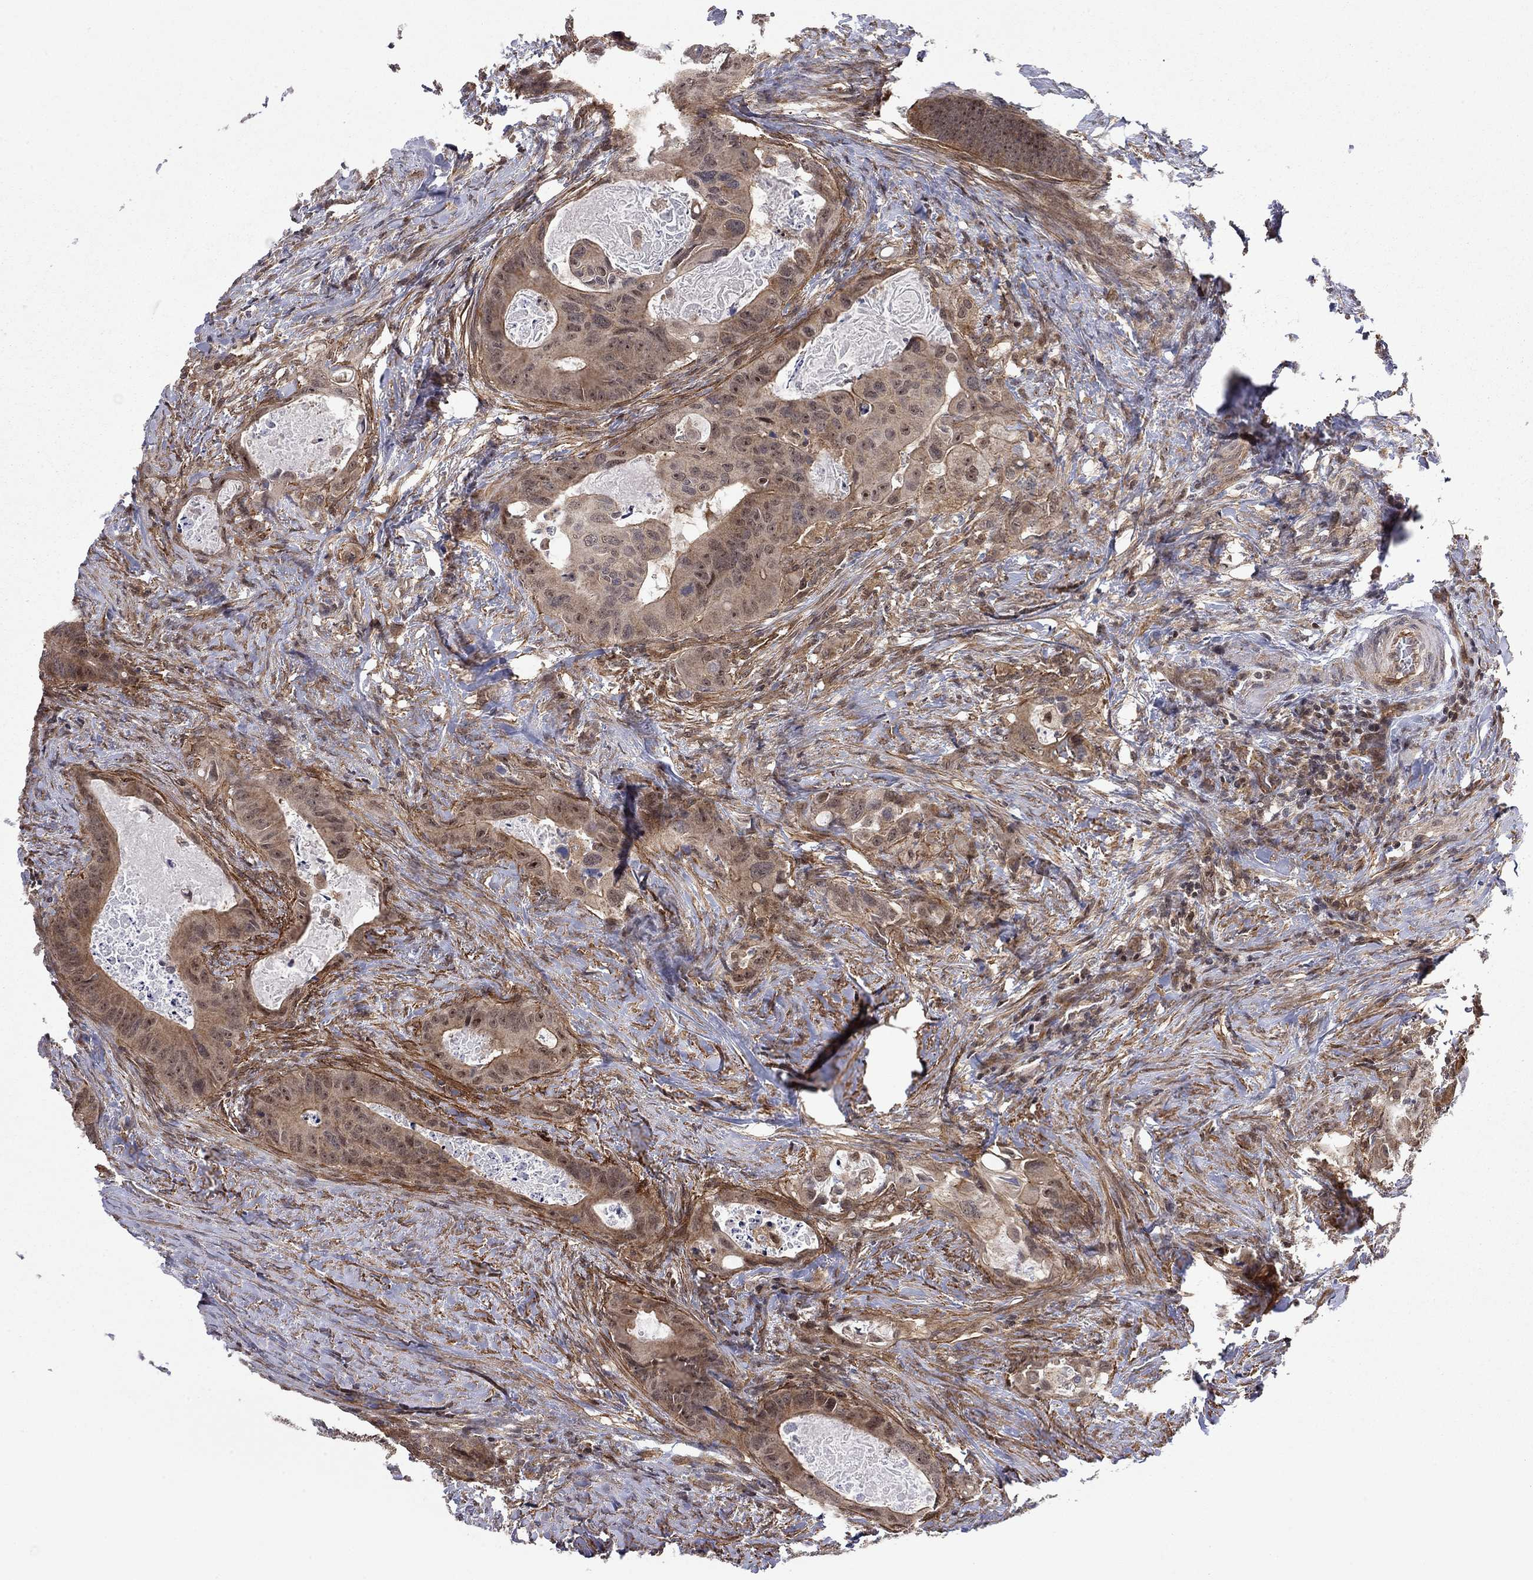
{"staining": {"intensity": "moderate", "quantity": "25%-75%", "location": "cytoplasmic/membranous,nuclear"}, "tissue": "colorectal cancer", "cell_type": "Tumor cells", "image_type": "cancer", "snomed": [{"axis": "morphology", "description": "Adenocarcinoma, NOS"}, {"axis": "topography", "description": "Rectum"}], "caption": "There is medium levels of moderate cytoplasmic/membranous and nuclear positivity in tumor cells of colorectal cancer, as demonstrated by immunohistochemical staining (brown color).", "gene": "TDP1", "patient": {"sex": "male", "age": 64}}